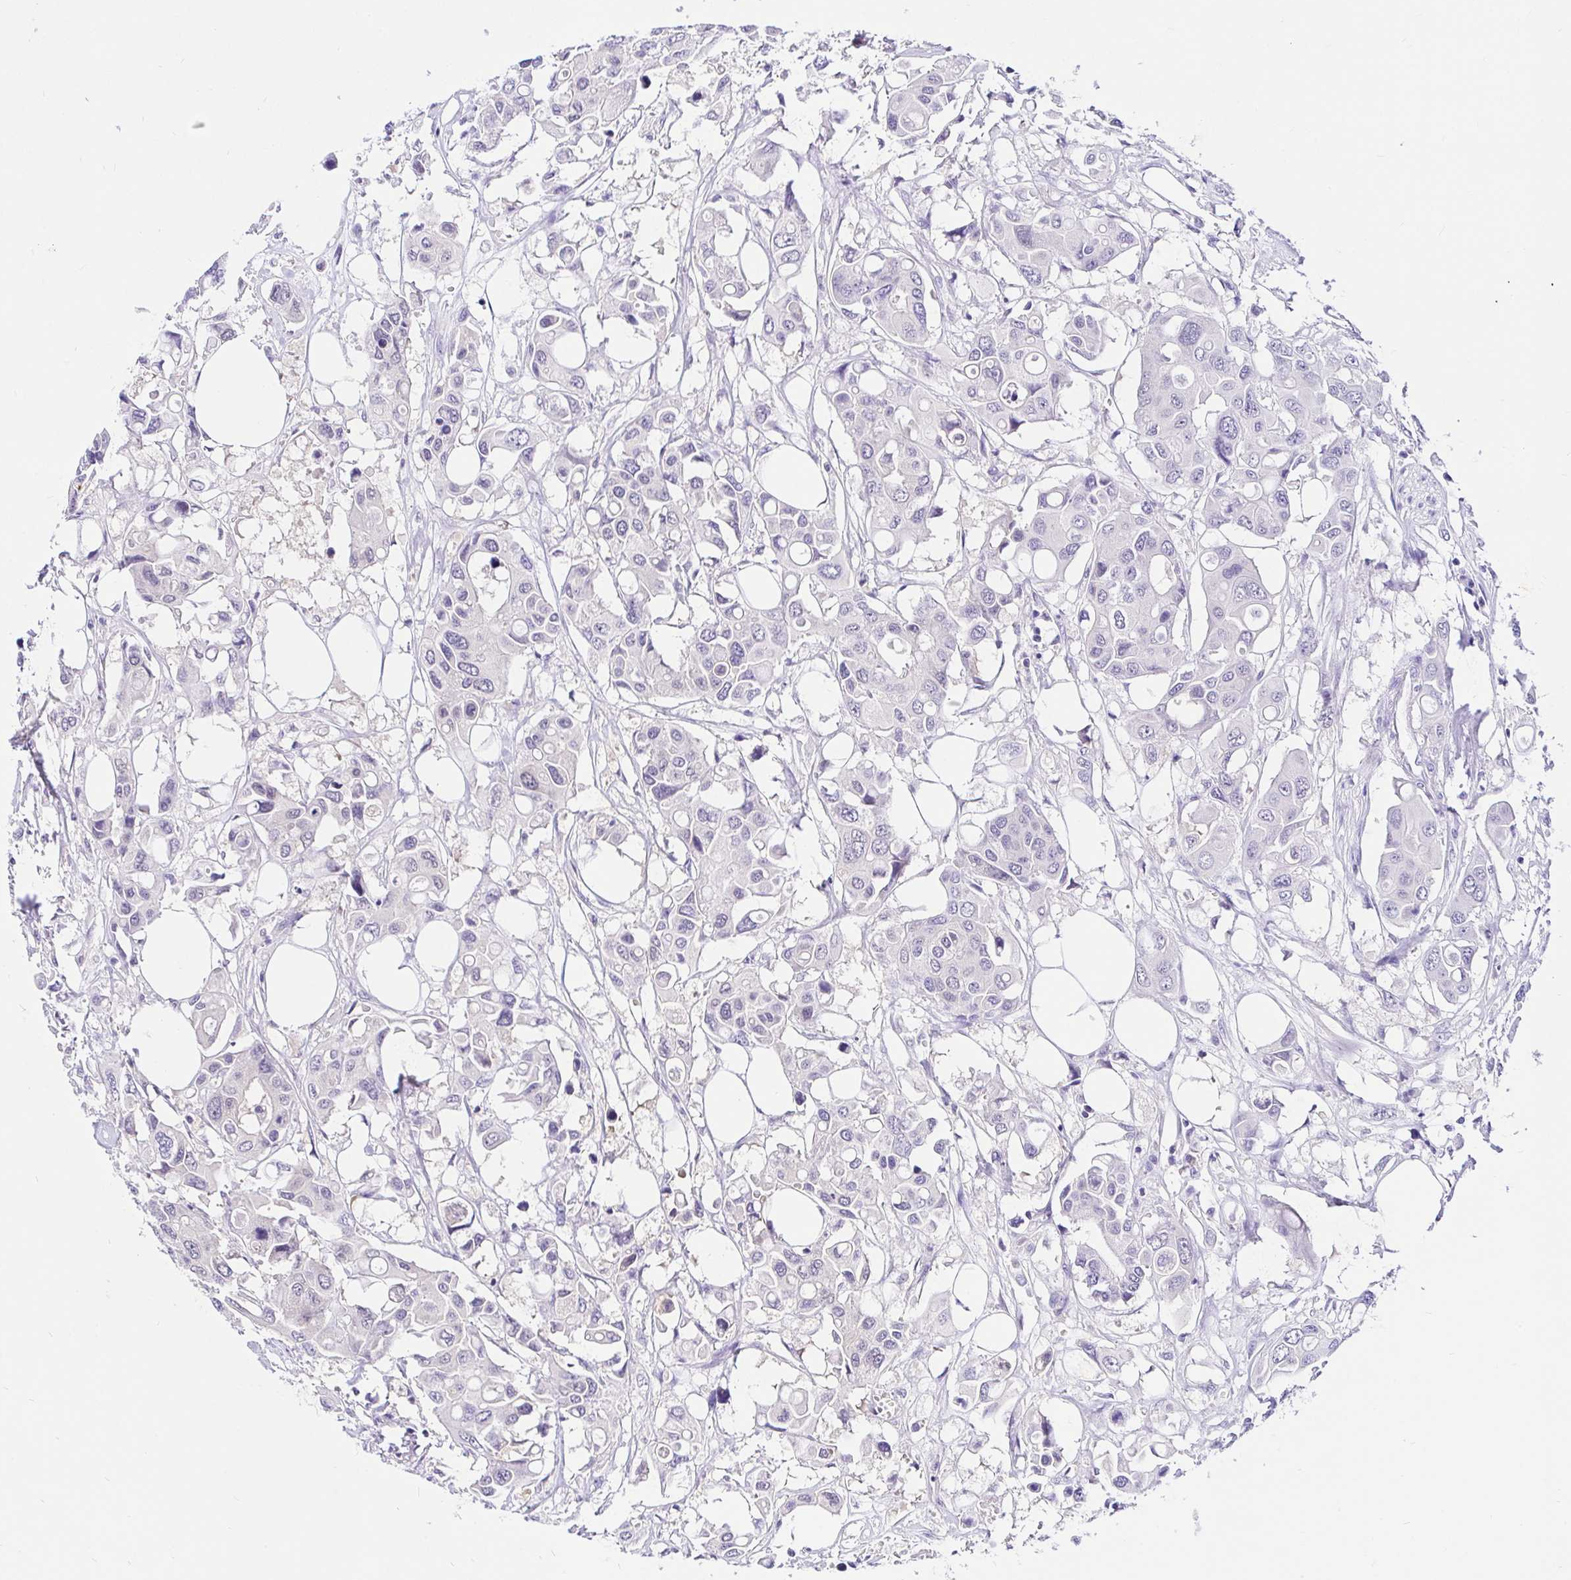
{"staining": {"intensity": "negative", "quantity": "none", "location": "none"}, "tissue": "colorectal cancer", "cell_type": "Tumor cells", "image_type": "cancer", "snomed": [{"axis": "morphology", "description": "Adenocarcinoma, NOS"}, {"axis": "topography", "description": "Colon"}], "caption": "Colorectal cancer (adenocarcinoma) was stained to show a protein in brown. There is no significant expression in tumor cells.", "gene": "UBE2M", "patient": {"sex": "male", "age": 77}}